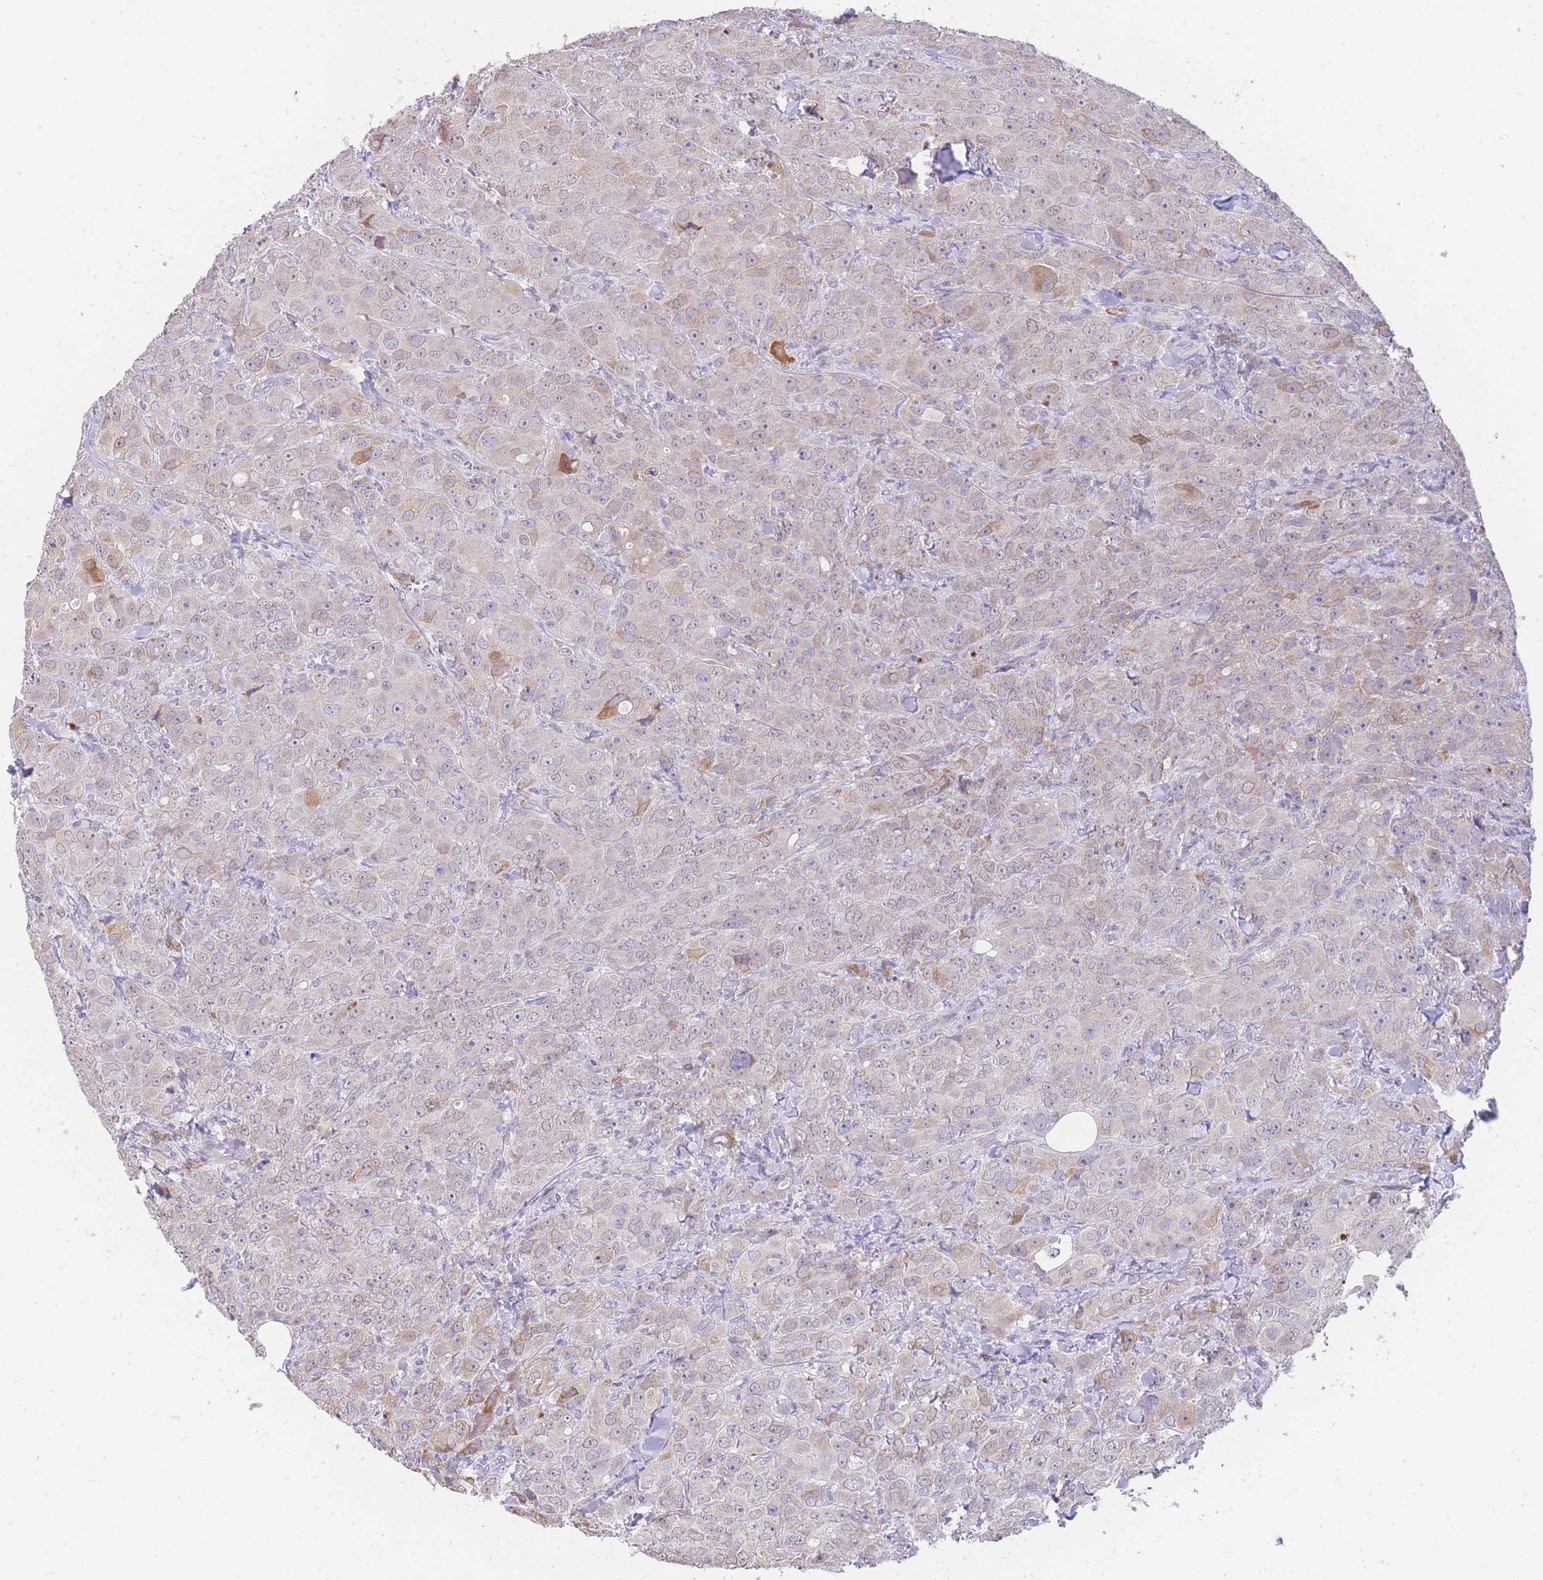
{"staining": {"intensity": "moderate", "quantity": "<25%", "location": "cytoplasmic/membranous"}, "tissue": "breast cancer", "cell_type": "Tumor cells", "image_type": "cancer", "snomed": [{"axis": "morphology", "description": "Duct carcinoma"}, {"axis": "topography", "description": "Breast"}], "caption": "The image exhibits staining of infiltrating ductal carcinoma (breast), revealing moderate cytoplasmic/membranous protein expression (brown color) within tumor cells.", "gene": "C2orf88", "patient": {"sex": "female", "age": 43}}